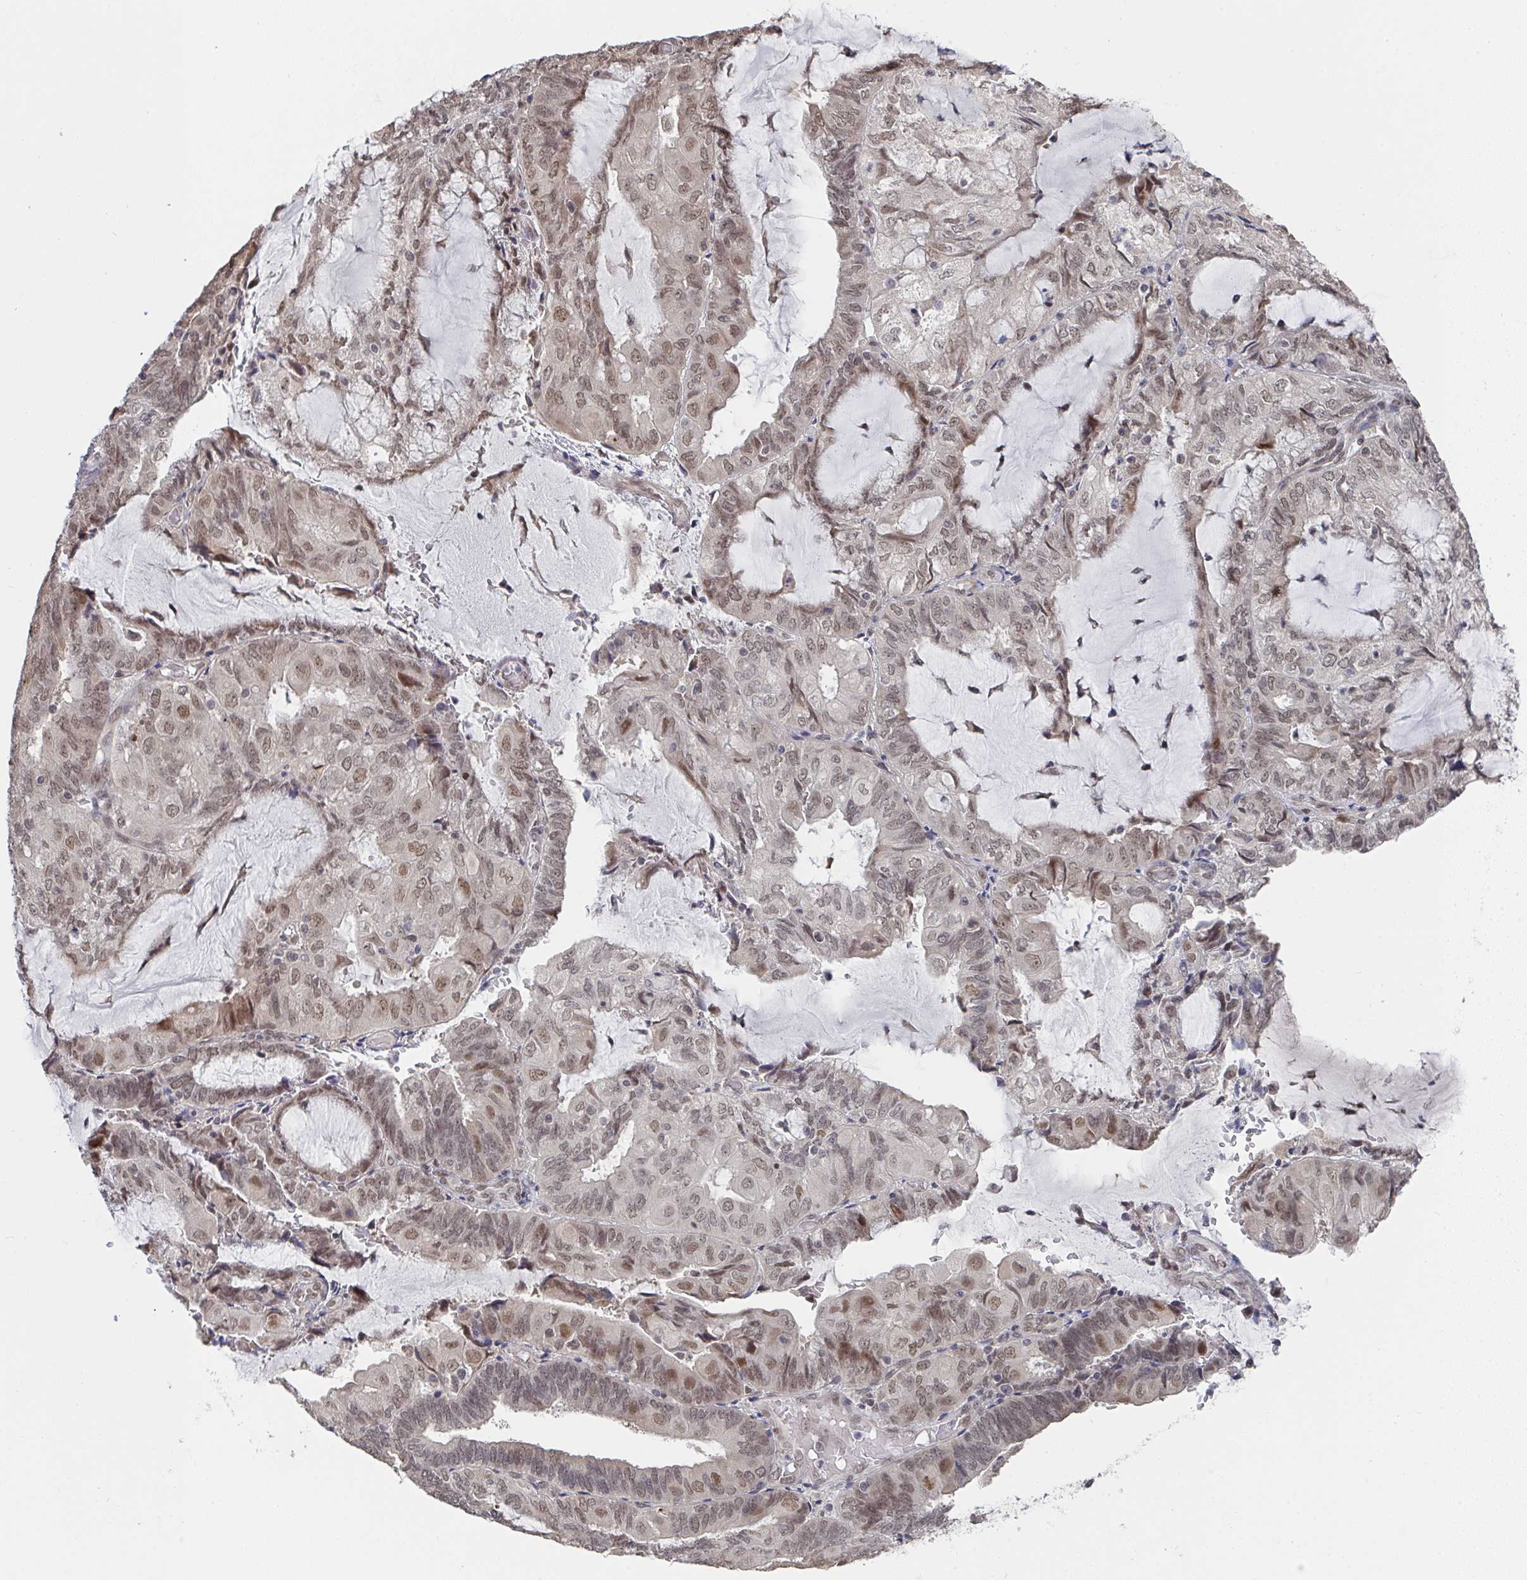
{"staining": {"intensity": "moderate", "quantity": ">75%", "location": "nuclear"}, "tissue": "endometrial cancer", "cell_type": "Tumor cells", "image_type": "cancer", "snomed": [{"axis": "morphology", "description": "Adenocarcinoma, NOS"}, {"axis": "topography", "description": "Endometrium"}], "caption": "Immunohistochemical staining of endometrial cancer (adenocarcinoma) reveals medium levels of moderate nuclear protein staining in approximately >75% of tumor cells. The protein is stained brown, and the nuclei are stained in blue (DAB IHC with brightfield microscopy, high magnification).", "gene": "JMJD1C", "patient": {"sex": "female", "age": 81}}